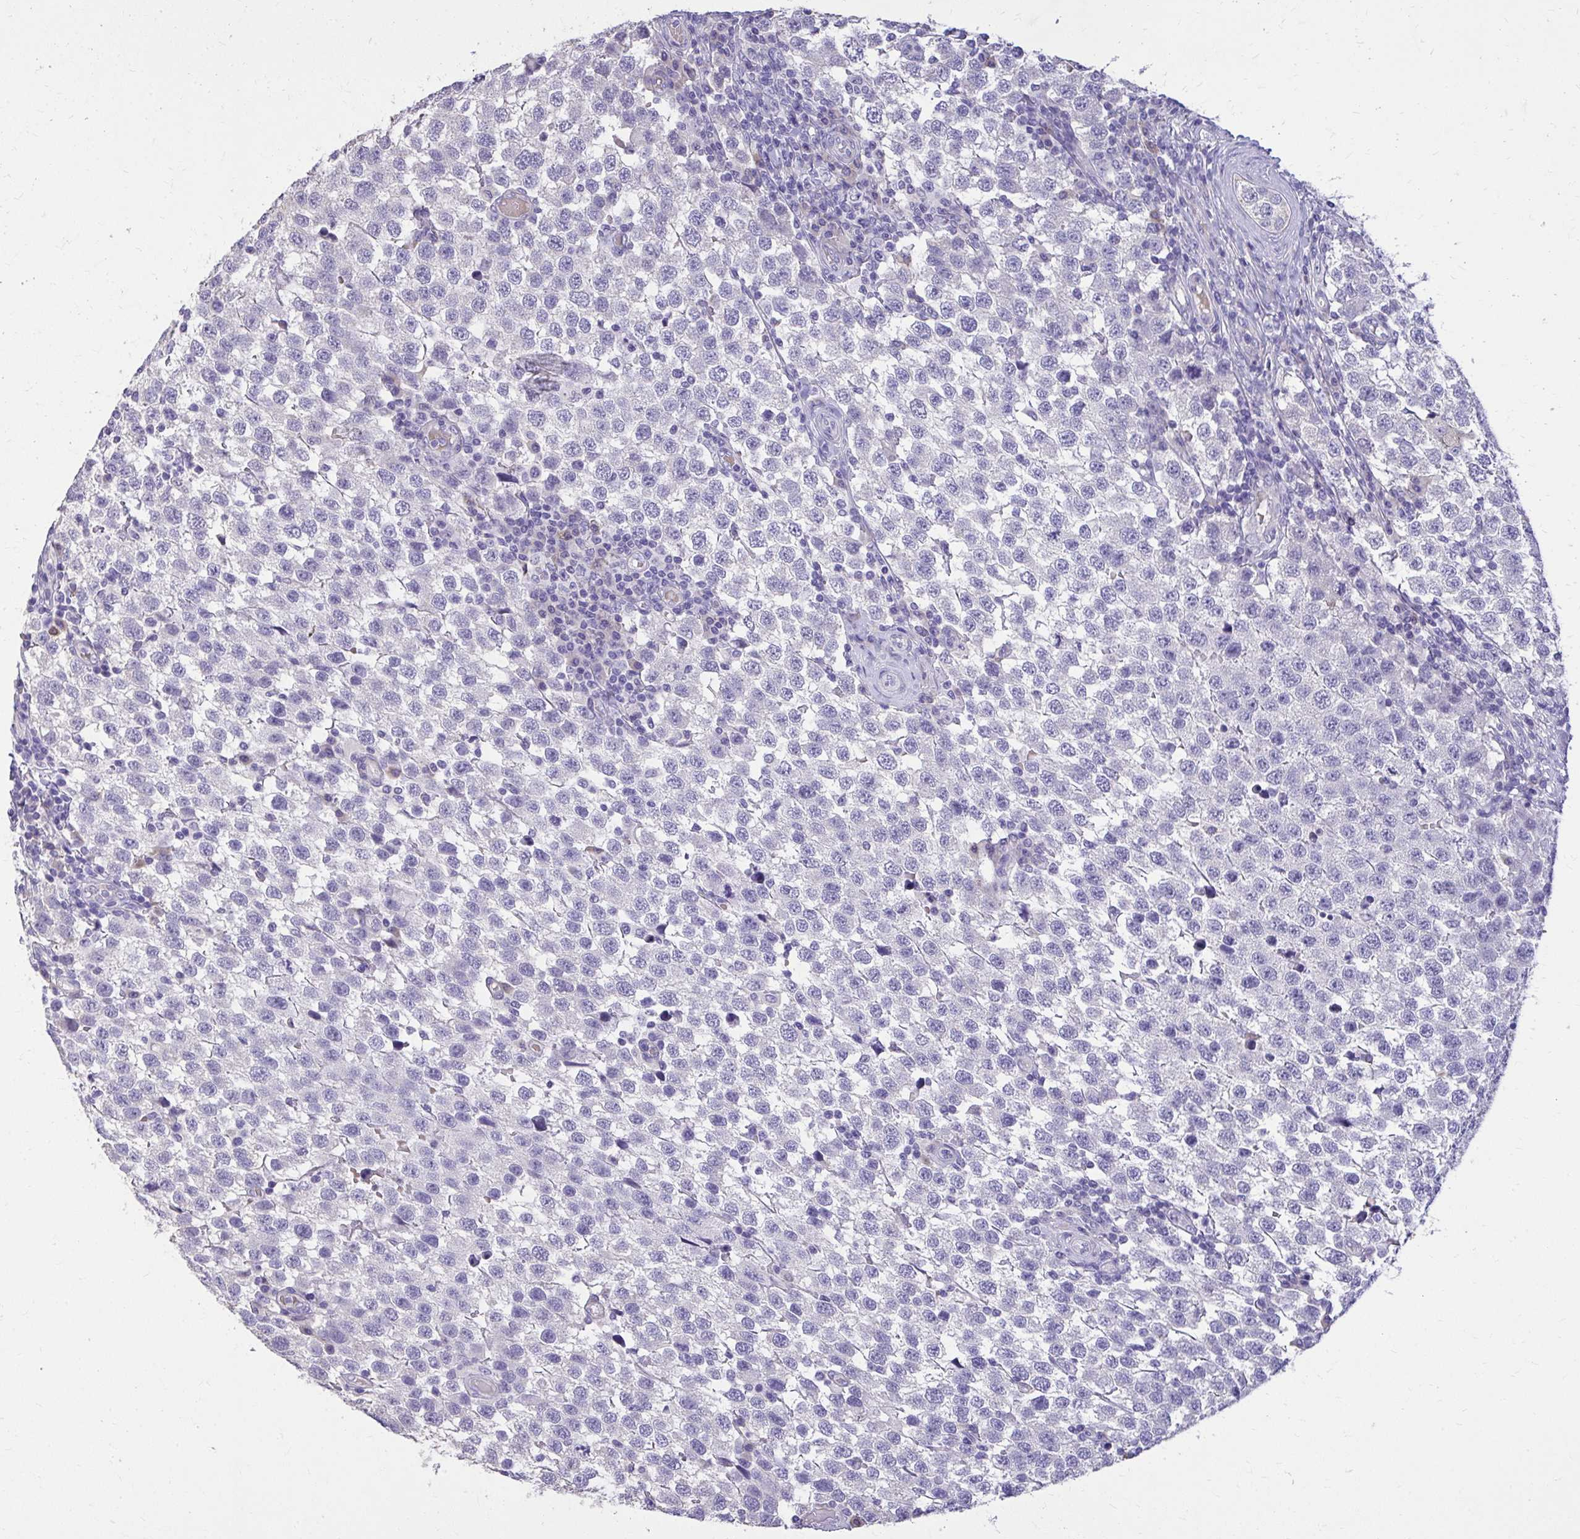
{"staining": {"intensity": "negative", "quantity": "none", "location": "none"}, "tissue": "testis cancer", "cell_type": "Tumor cells", "image_type": "cancer", "snomed": [{"axis": "morphology", "description": "Seminoma, NOS"}, {"axis": "topography", "description": "Testis"}], "caption": "This is an immunohistochemistry photomicrograph of human testis cancer. There is no positivity in tumor cells.", "gene": "EPB41L1", "patient": {"sex": "male", "age": 34}}